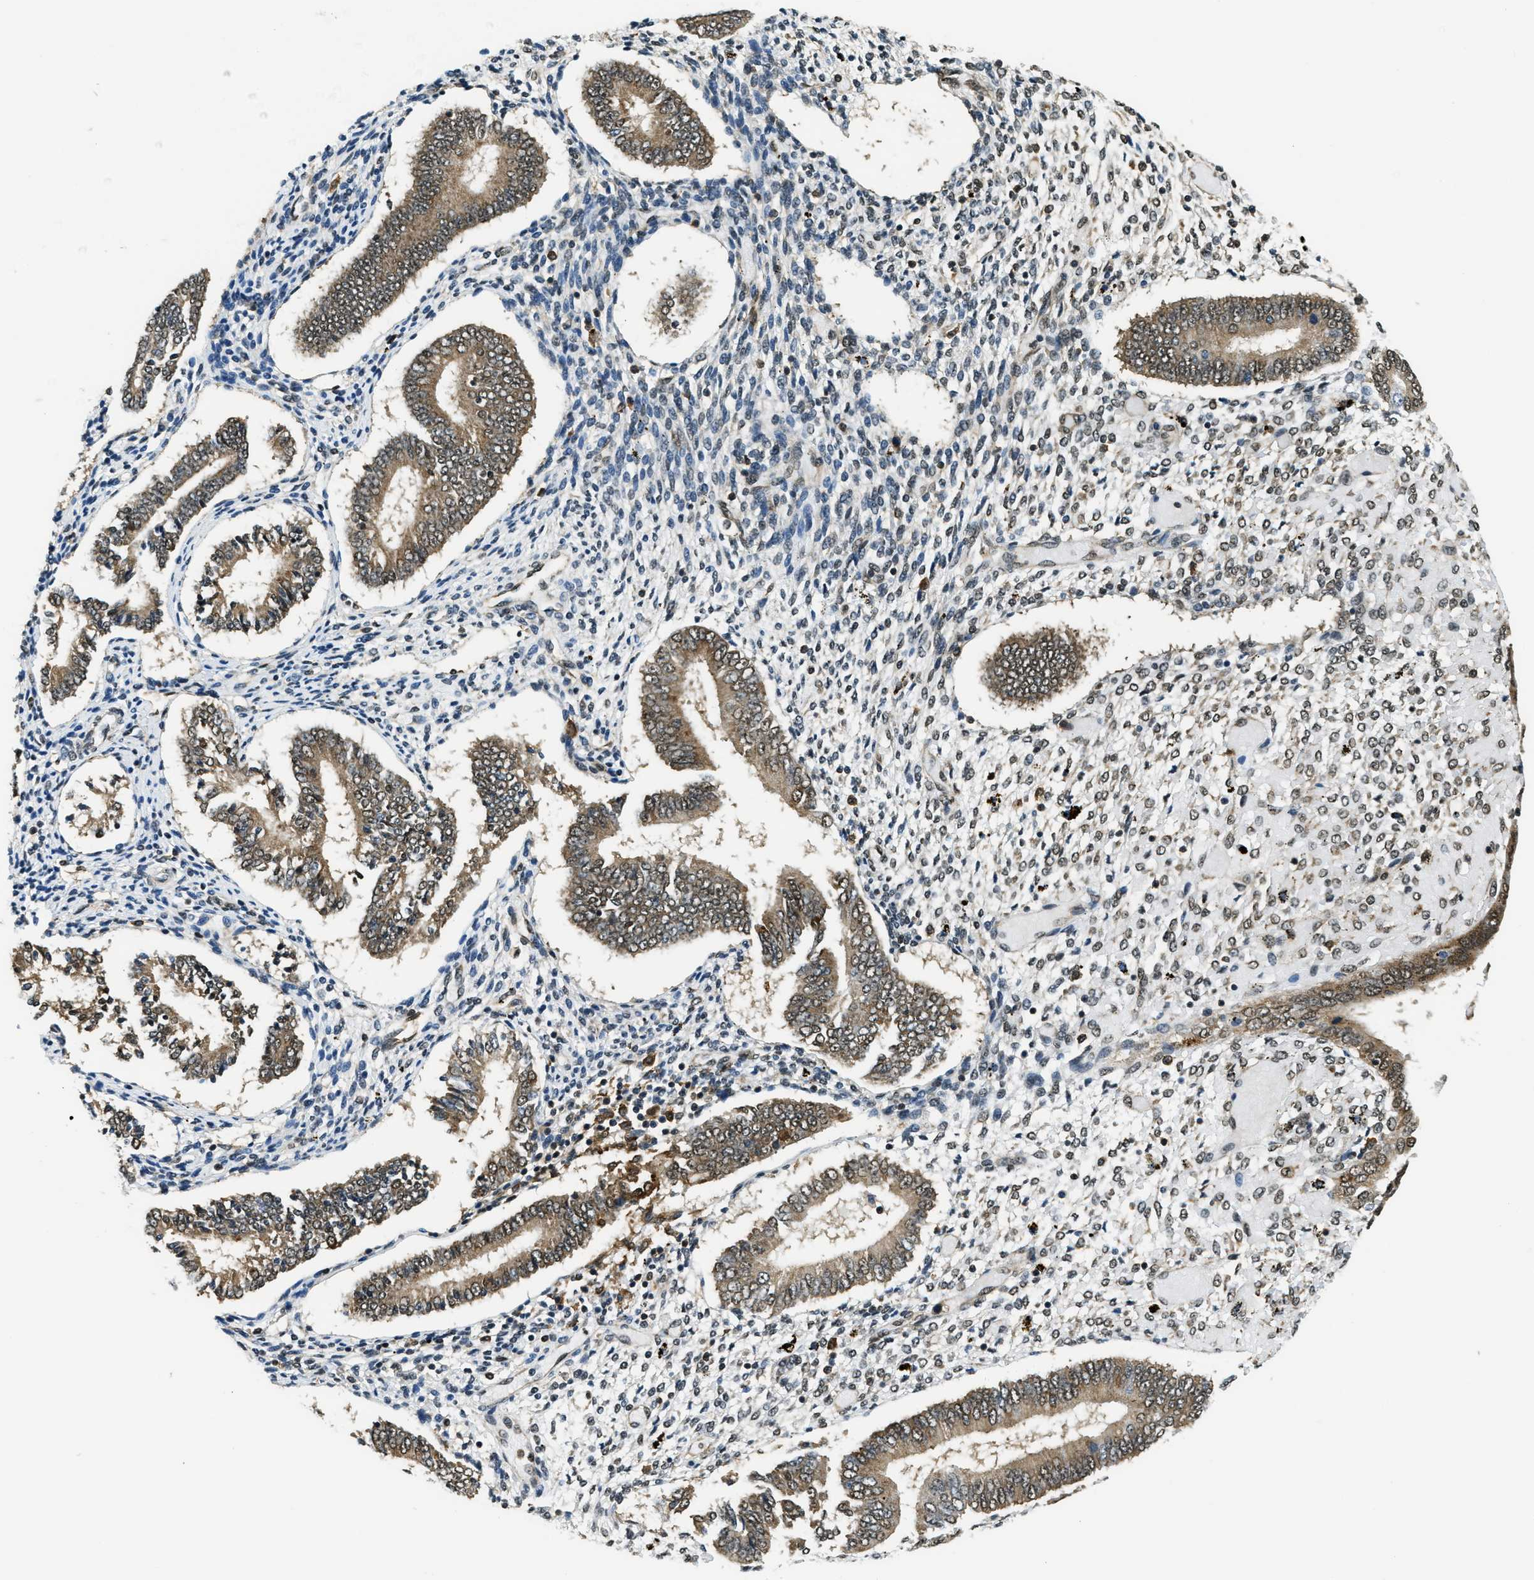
{"staining": {"intensity": "moderate", "quantity": "<25%", "location": "nuclear"}, "tissue": "endometrium", "cell_type": "Cells in endometrial stroma", "image_type": "normal", "snomed": [{"axis": "morphology", "description": "Normal tissue, NOS"}, {"axis": "topography", "description": "Endometrium"}], "caption": "A brown stain highlights moderate nuclear expression of a protein in cells in endometrial stroma of unremarkable human endometrium. (Brightfield microscopy of DAB IHC at high magnification).", "gene": "RAB11FIP1", "patient": {"sex": "female", "age": 42}}